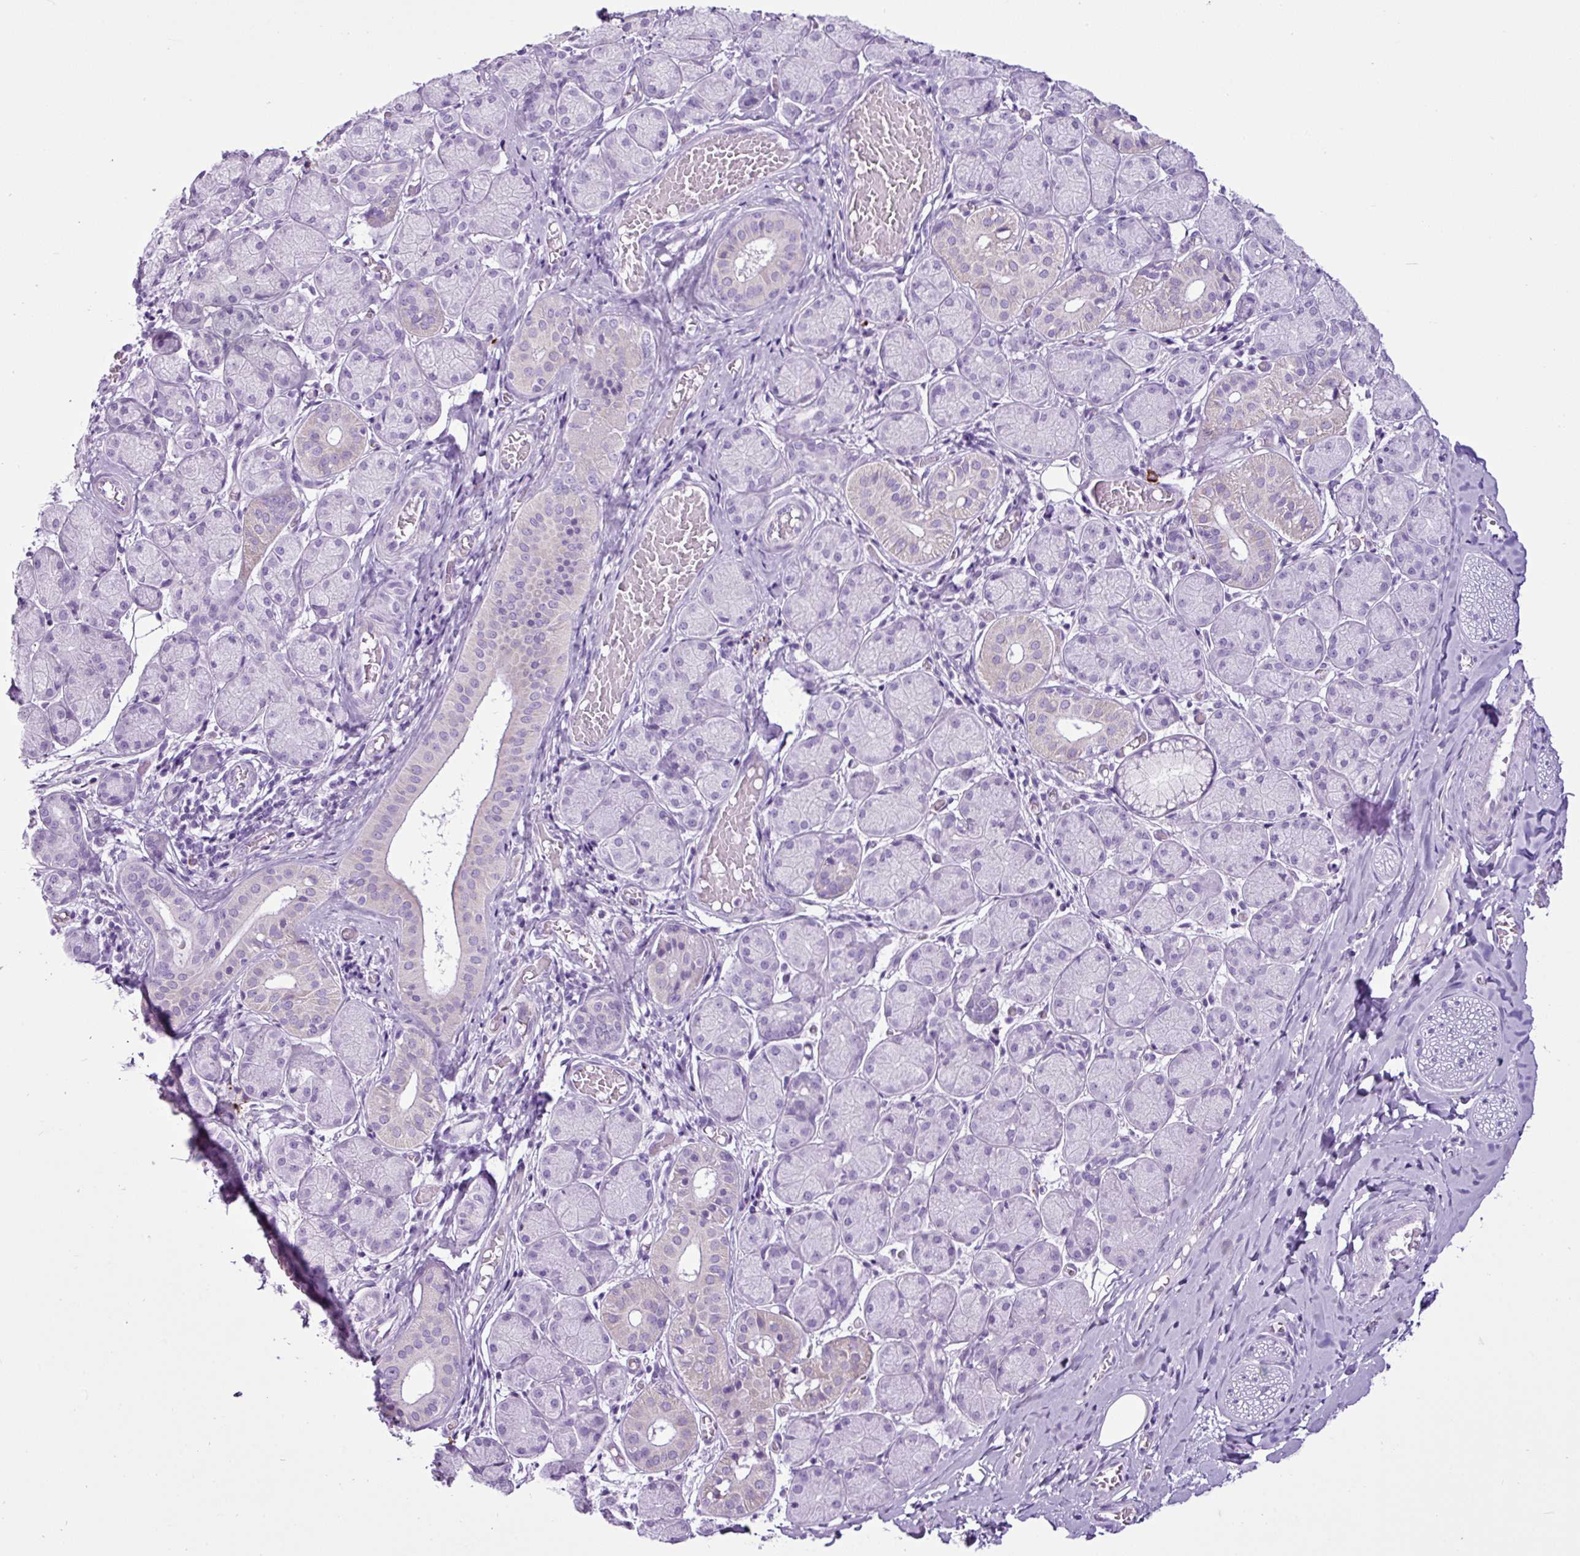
{"staining": {"intensity": "negative", "quantity": "none", "location": "none"}, "tissue": "adipose tissue", "cell_type": "Adipocytes", "image_type": "normal", "snomed": [{"axis": "morphology", "description": "Normal tissue, NOS"}, {"axis": "topography", "description": "Salivary gland"}, {"axis": "topography", "description": "Peripheral nerve tissue"}], "caption": "Immunohistochemistry of benign adipose tissue demonstrates no staining in adipocytes.", "gene": "LILRB4", "patient": {"sex": "female", "age": 24}}